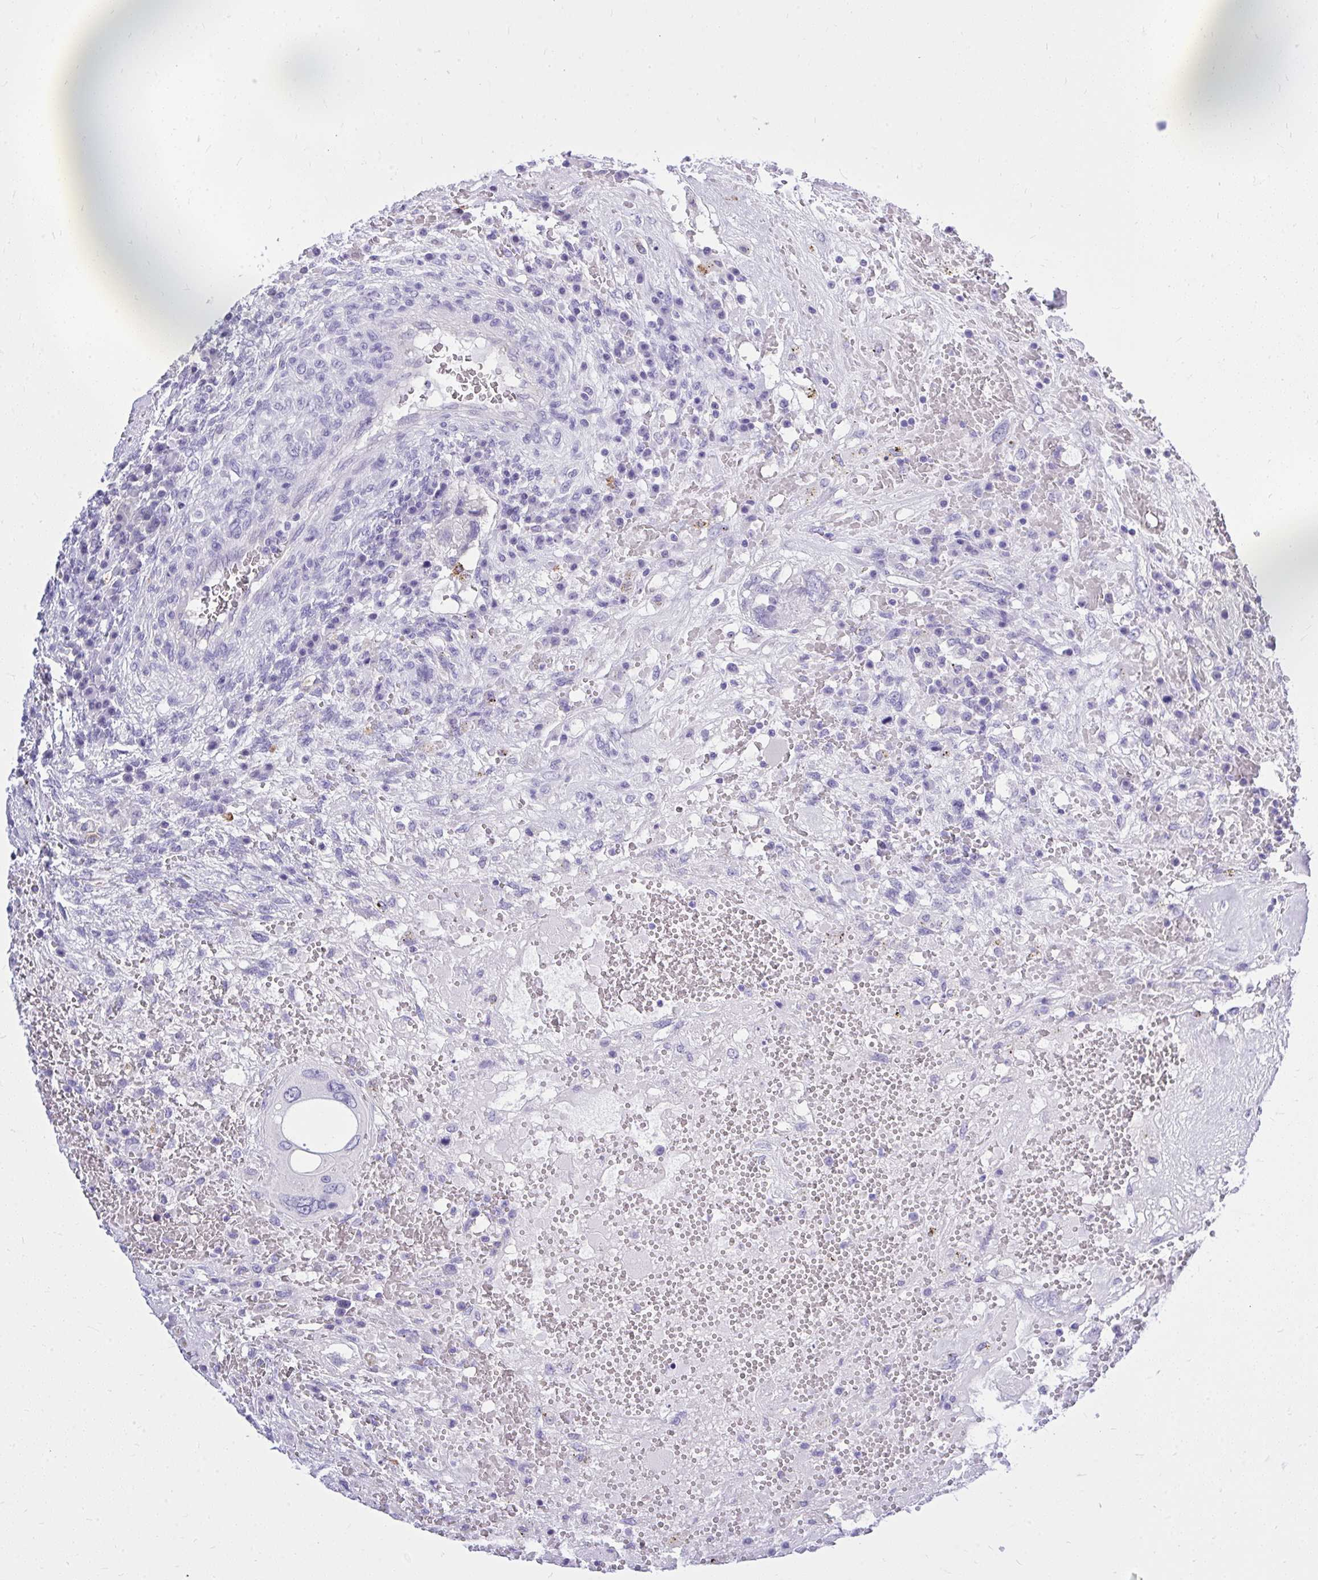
{"staining": {"intensity": "negative", "quantity": "none", "location": "none"}, "tissue": "testis cancer", "cell_type": "Tumor cells", "image_type": "cancer", "snomed": [{"axis": "morphology", "description": "Carcinoma, Embryonal, NOS"}, {"axis": "topography", "description": "Testis"}], "caption": "This is an IHC histopathology image of embryonal carcinoma (testis). There is no positivity in tumor cells.", "gene": "PSD", "patient": {"sex": "male", "age": 26}}